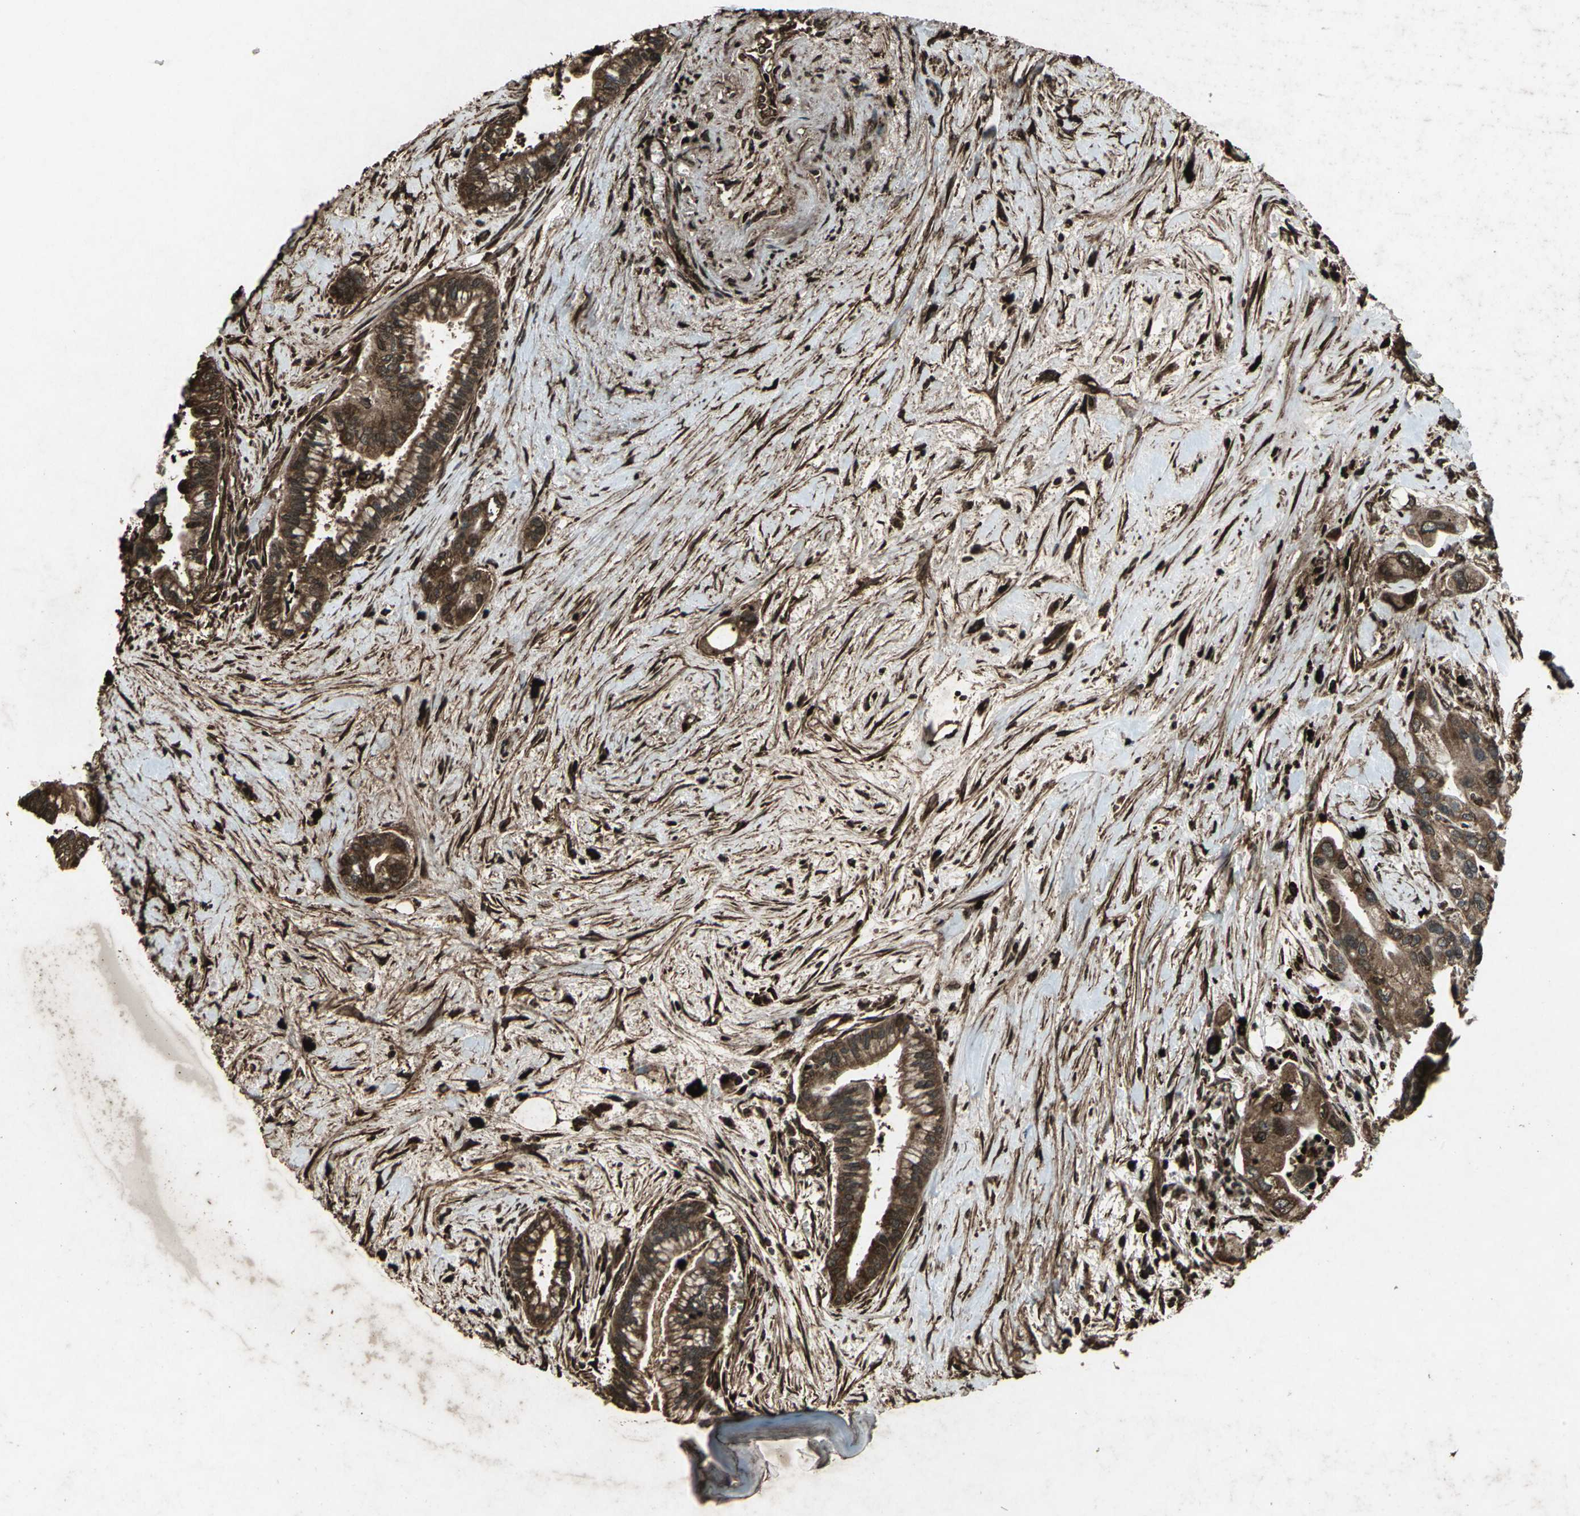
{"staining": {"intensity": "strong", "quantity": ">75%", "location": "cytoplasmic/membranous,nuclear"}, "tissue": "pancreatic cancer", "cell_type": "Tumor cells", "image_type": "cancer", "snomed": [{"axis": "morphology", "description": "Adenocarcinoma, NOS"}, {"axis": "topography", "description": "Pancreas"}], "caption": "This is an image of immunohistochemistry staining of pancreatic cancer, which shows strong staining in the cytoplasmic/membranous and nuclear of tumor cells.", "gene": "SEPTIN4", "patient": {"sex": "male", "age": 70}}